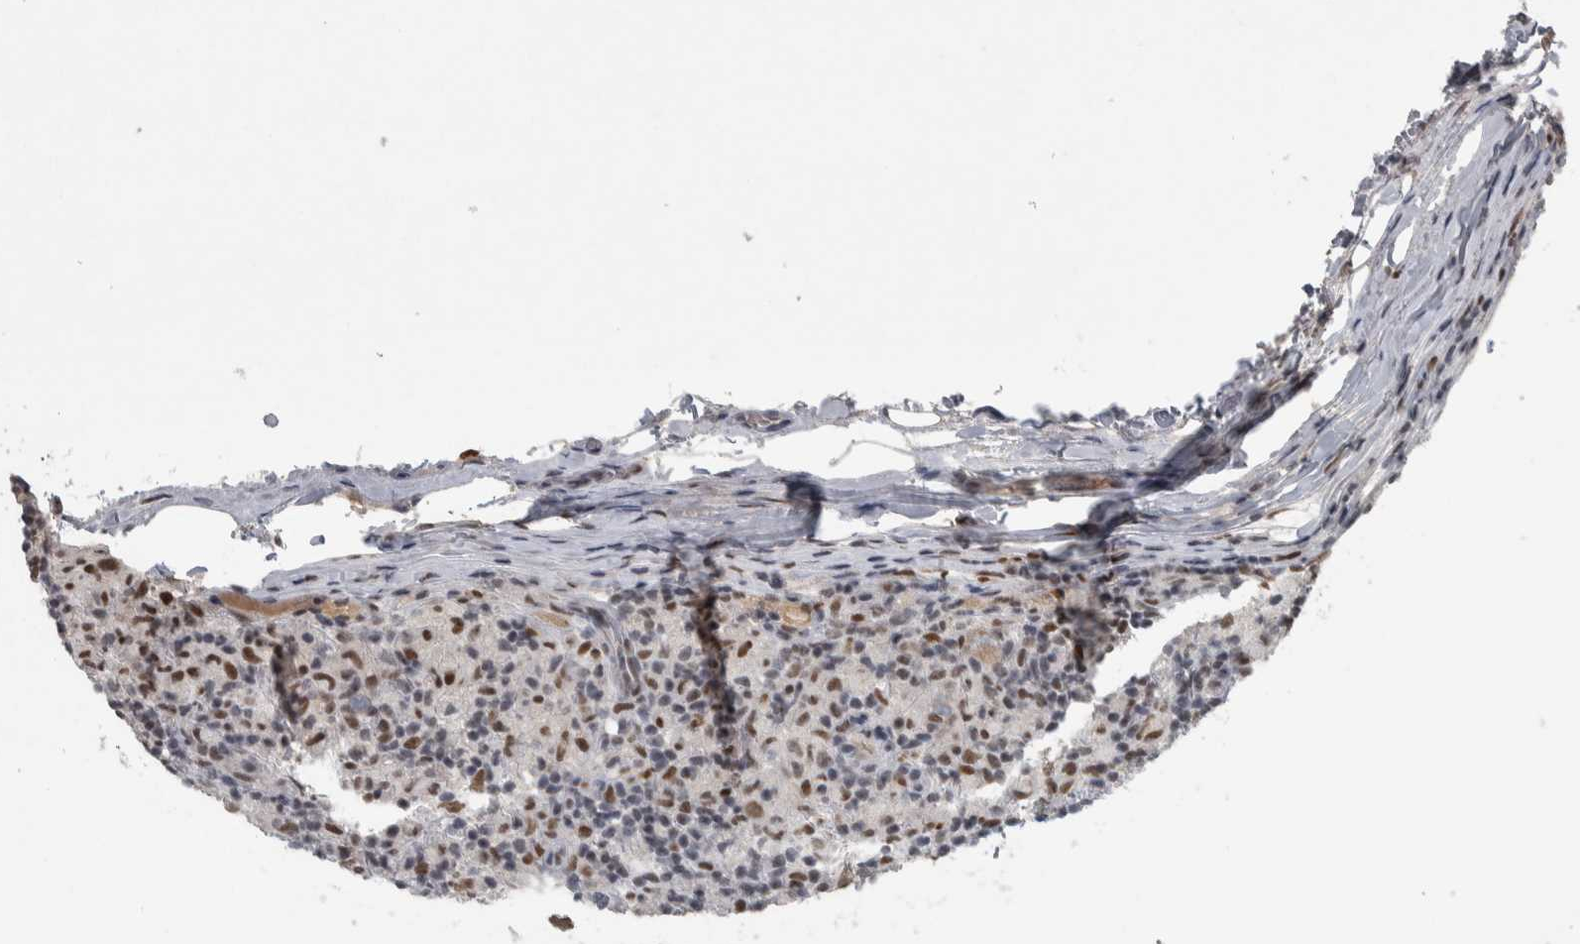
{"staining": {"intensity": "moderate", "quantity": ">75%", "location": "nuclear"}, "tissue": "lymphoma", "cell_type": "Tumor cells", "image_type": "cancer", "snomed": [{"axis": "morphology", "description": "Hodgkin's disease, NOS"}, {"axis": "topography", "description": "Lymph node"}], "caption": "Immunohistochemistry (IHC) (DAB (3,3'-diaminobenzidine)) staining of lymphoma displays moderate nuclear protein positivity in approximately >75% of tumor cells.", "gene": "DDX42", "patient": {"sex": "male", "age": 70}}